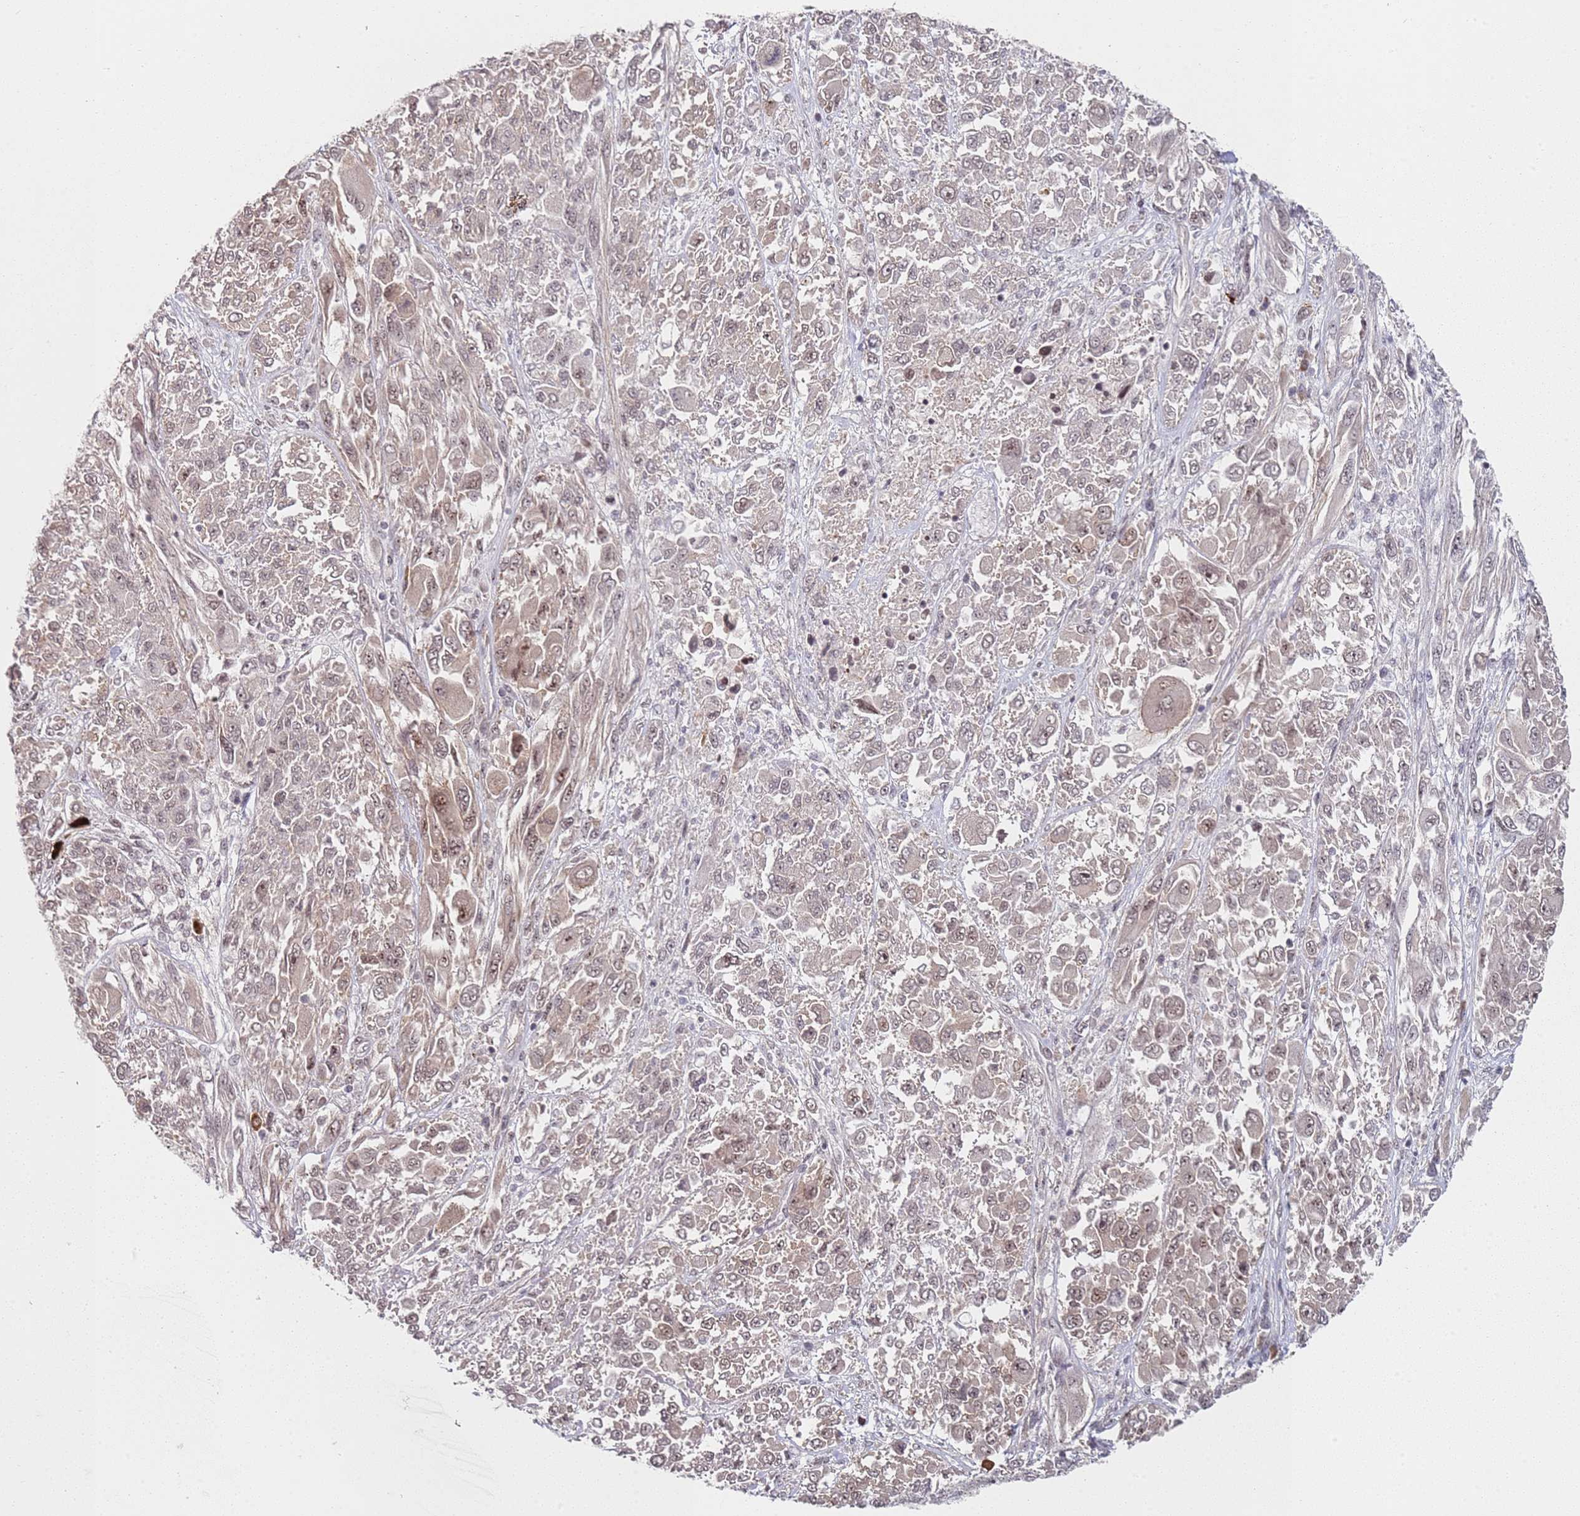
{"staining": {"intensity": "moderate", "quantity": ">75%", "location": "cytoplasmic/membranous,nuclear"}, "tissue": "melanoma", "cell_type": "Tumor cells", "image_type": "cancer", "snomed": [{"axis": "morphology", "description": "Malignant melanoma, NOS"}, {"axis": "topography", "description": "Skin"}], "caption": "Malignant melanoma stained with a protein marker reveals moderate staining in tumor cells.", "gene": "ATF6B", "patient": {"sex": "female", "age": 91}}